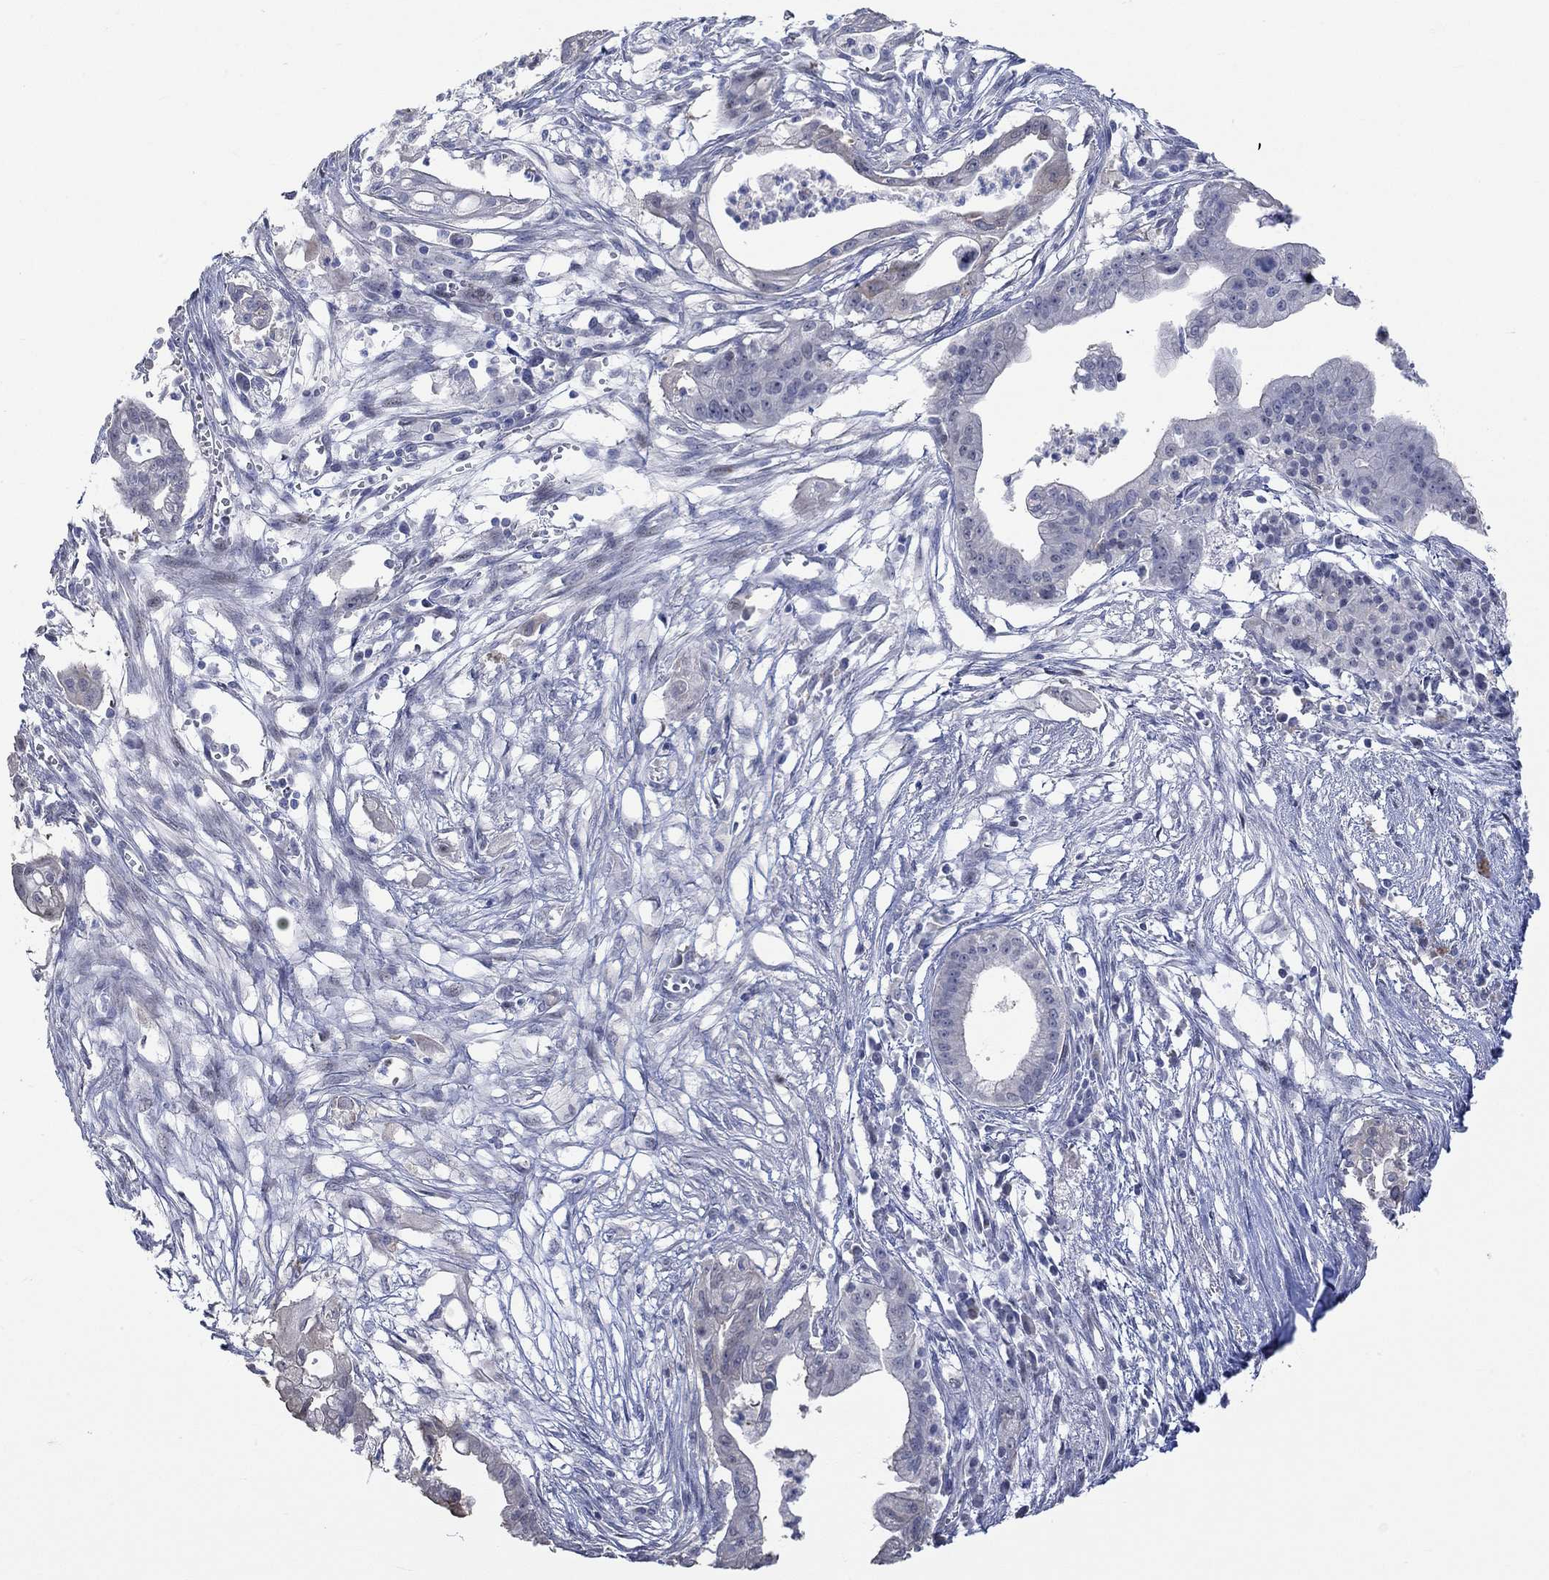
{"staining": {"intensity": "weak", "quantity": "<25%", "location": "cytoplasmic/membranous"}, "tissue": "pancreatic cancer", "cell_type": "Tumor cells", "image_type": "cancer", "snomed": [{"axis": "morphology", "description": "Normal tissue, NOS"}, {"axis": "morphology", "description": "Adenocarcinoma, NOS"}, {"axis": "topography", "description": "Pancreas"}], "caption": "High power microscopy image of an IHC photomicrograph of pancreatic adenocarcinoma, revealing no significant staining in tumor cells. (DAB (3,3'-diaminobenzidine) IHC, high magnification).", "gene": "PNMA5", "patient": {"sex": "female", "age": 58}}